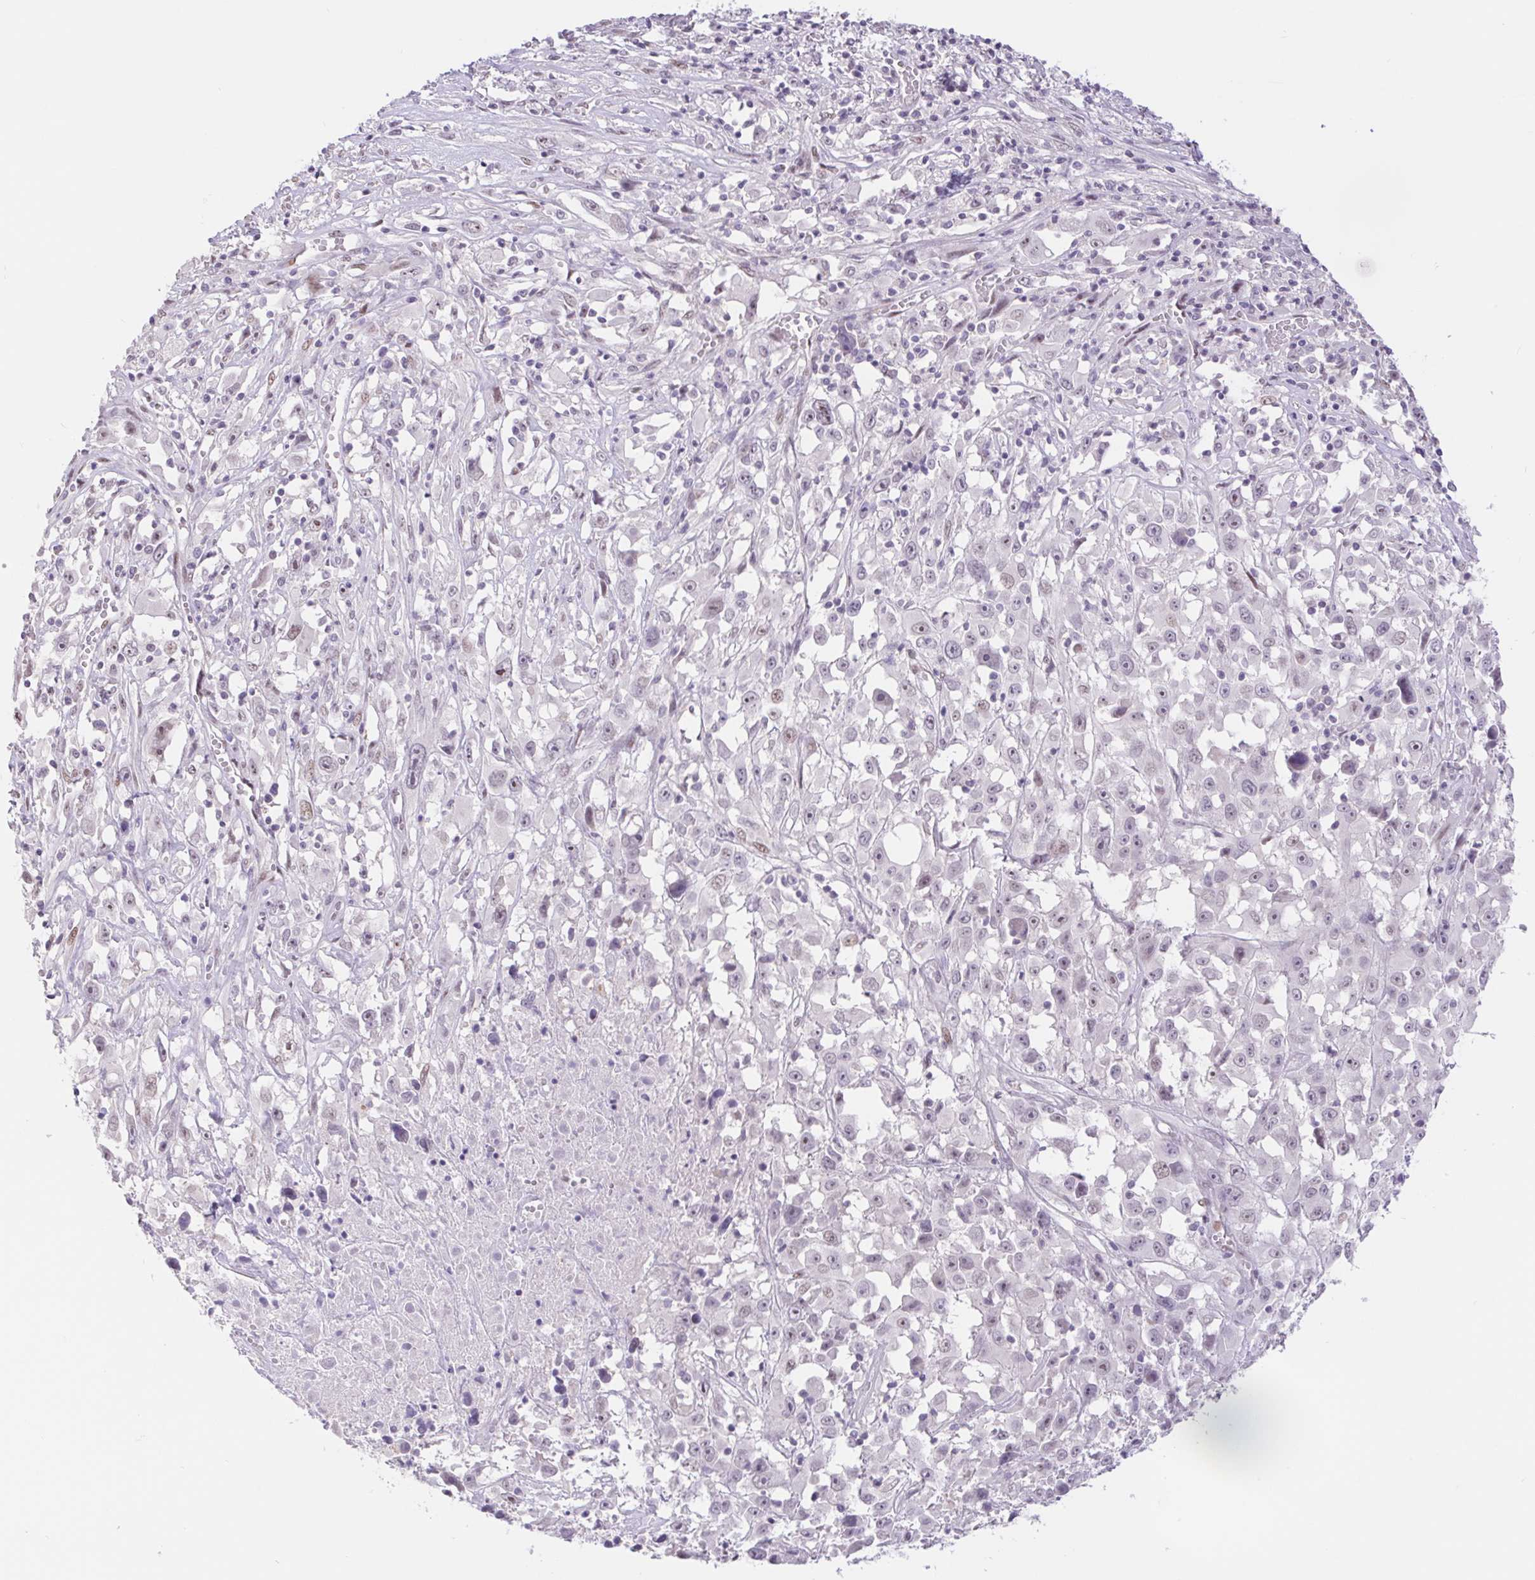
{"staining": {"intensity": "weak", "quantity": "<25%", "location": "nuclear"}, "tissue": "melanoma", "cell_type": "Tumor cells", "image_type": "cancer", "snomed": [{"axis": "morphology", "description": "Malignant melanoma, Metastatic site"}, {"axis": "topography", "description": "Soft tissue"}], "caption": "An IHC photomicrograph of malignant melanoma (metastatic site) is shown. There is no staining in tumor cells of malignant melanoma (metastatic site). The staining was performed using DAB (3,3'-diaminobenzidine) to visualize the protein expression in brown, while the nuclei were stained in blue with hematoxylin (Magnification: 20x).", "gene": "CAND1", "patient": {"sex": "male", "age": 50}}